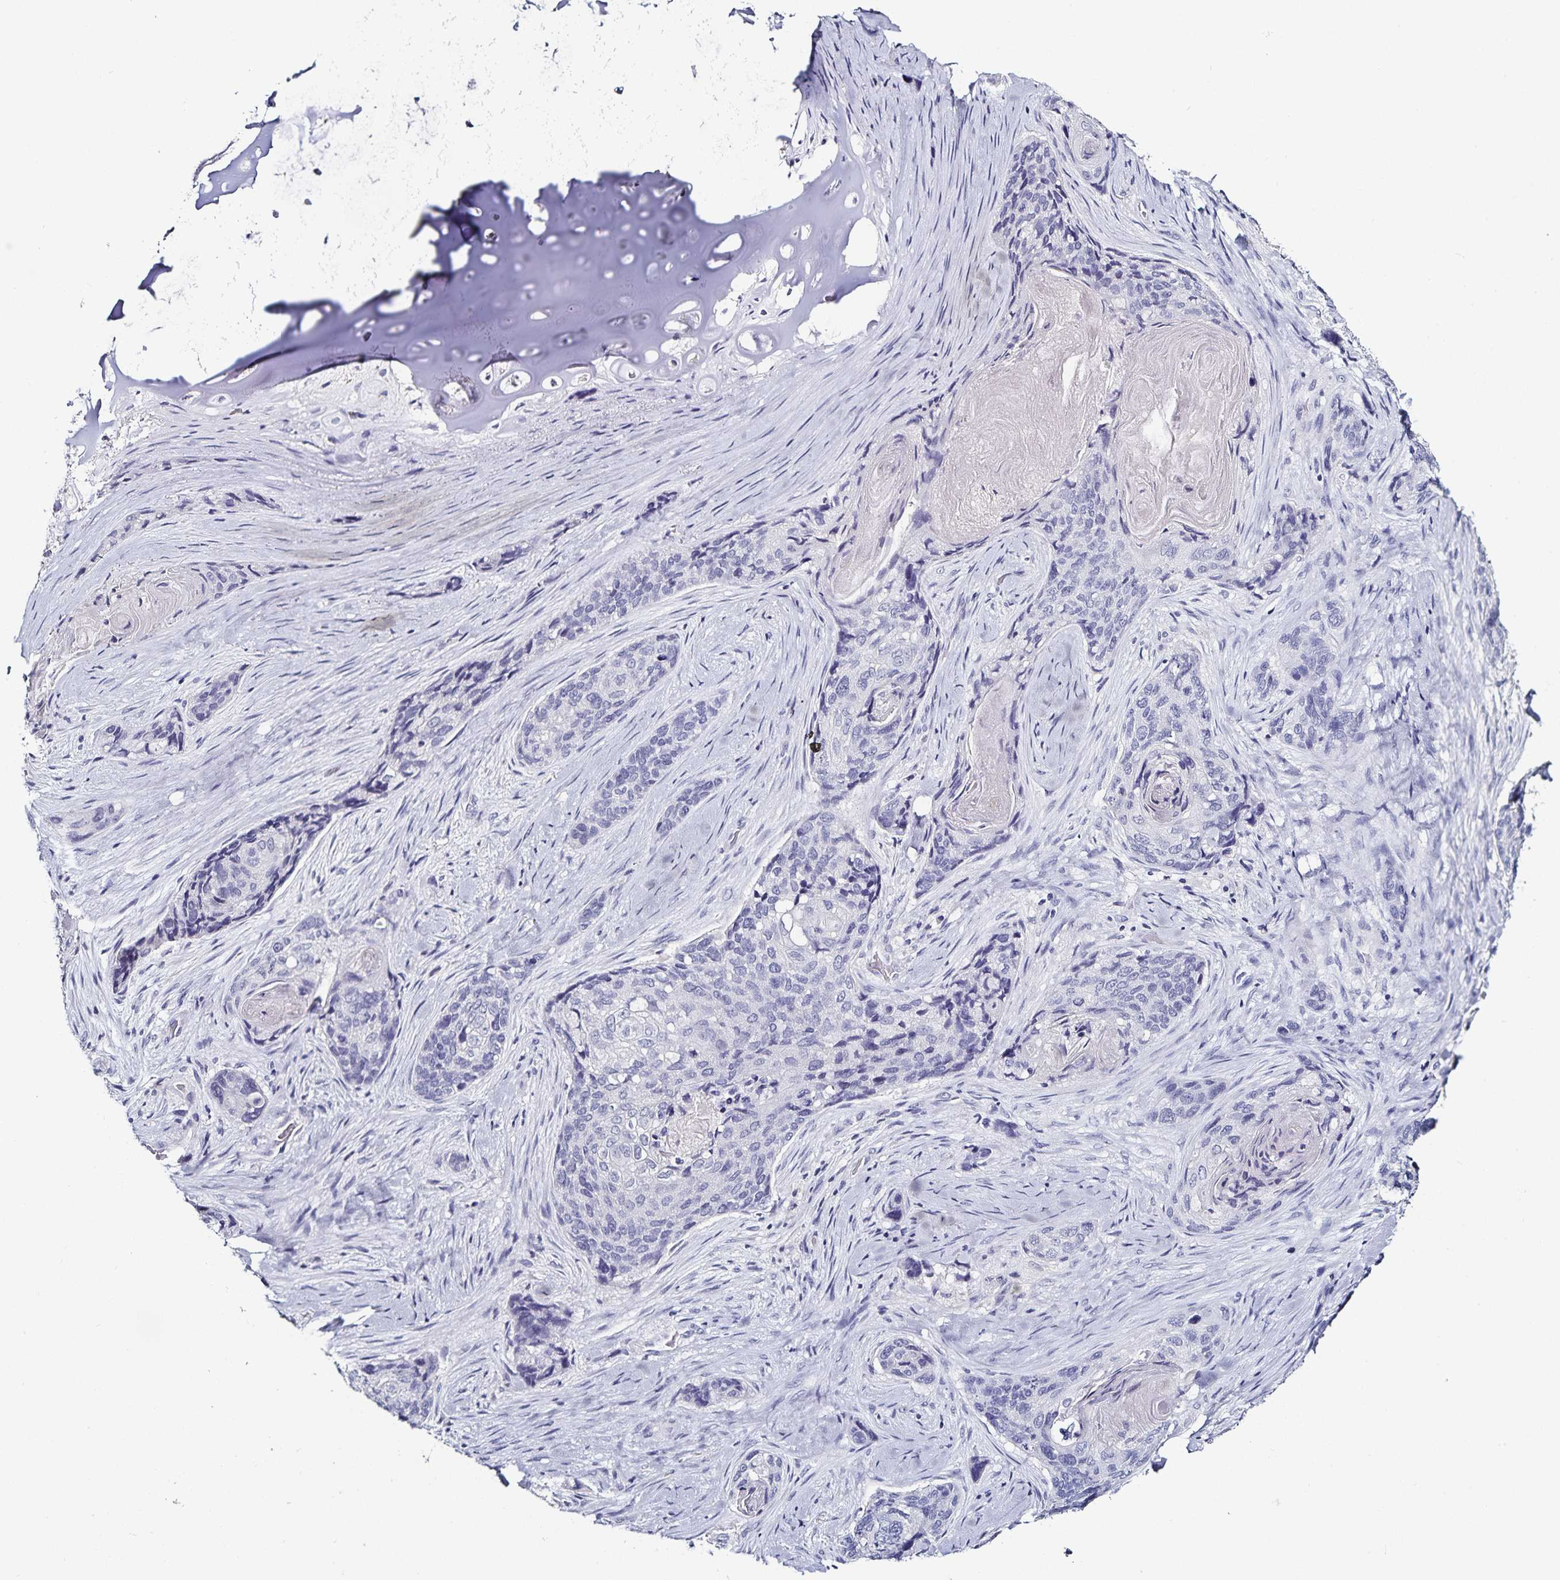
{"staining": {"intensity": "negative", "quantity": "none", "location": "none"}, "tissue": "lung cancer", "cell_type": "Tumor cells", "image_type": "cancer", "snomed": [{"axis": "morphology", "description": "Squamous cell carcinoma, NOS"}, {"axis": "morphology", "description": "Squamous cell carcinoma, metastatic, NOS"}, {"axis": "topography", "description": "Lymph node"}, {"axis": "topography", "description": "Lung"}], "caption": "Lung squamous cell carcinoma stained for a protein using immunohistochemistry demonstrates no expression tumor cells.", "gene": "TTR", "patient": {"sex": "male", "age": 41}}